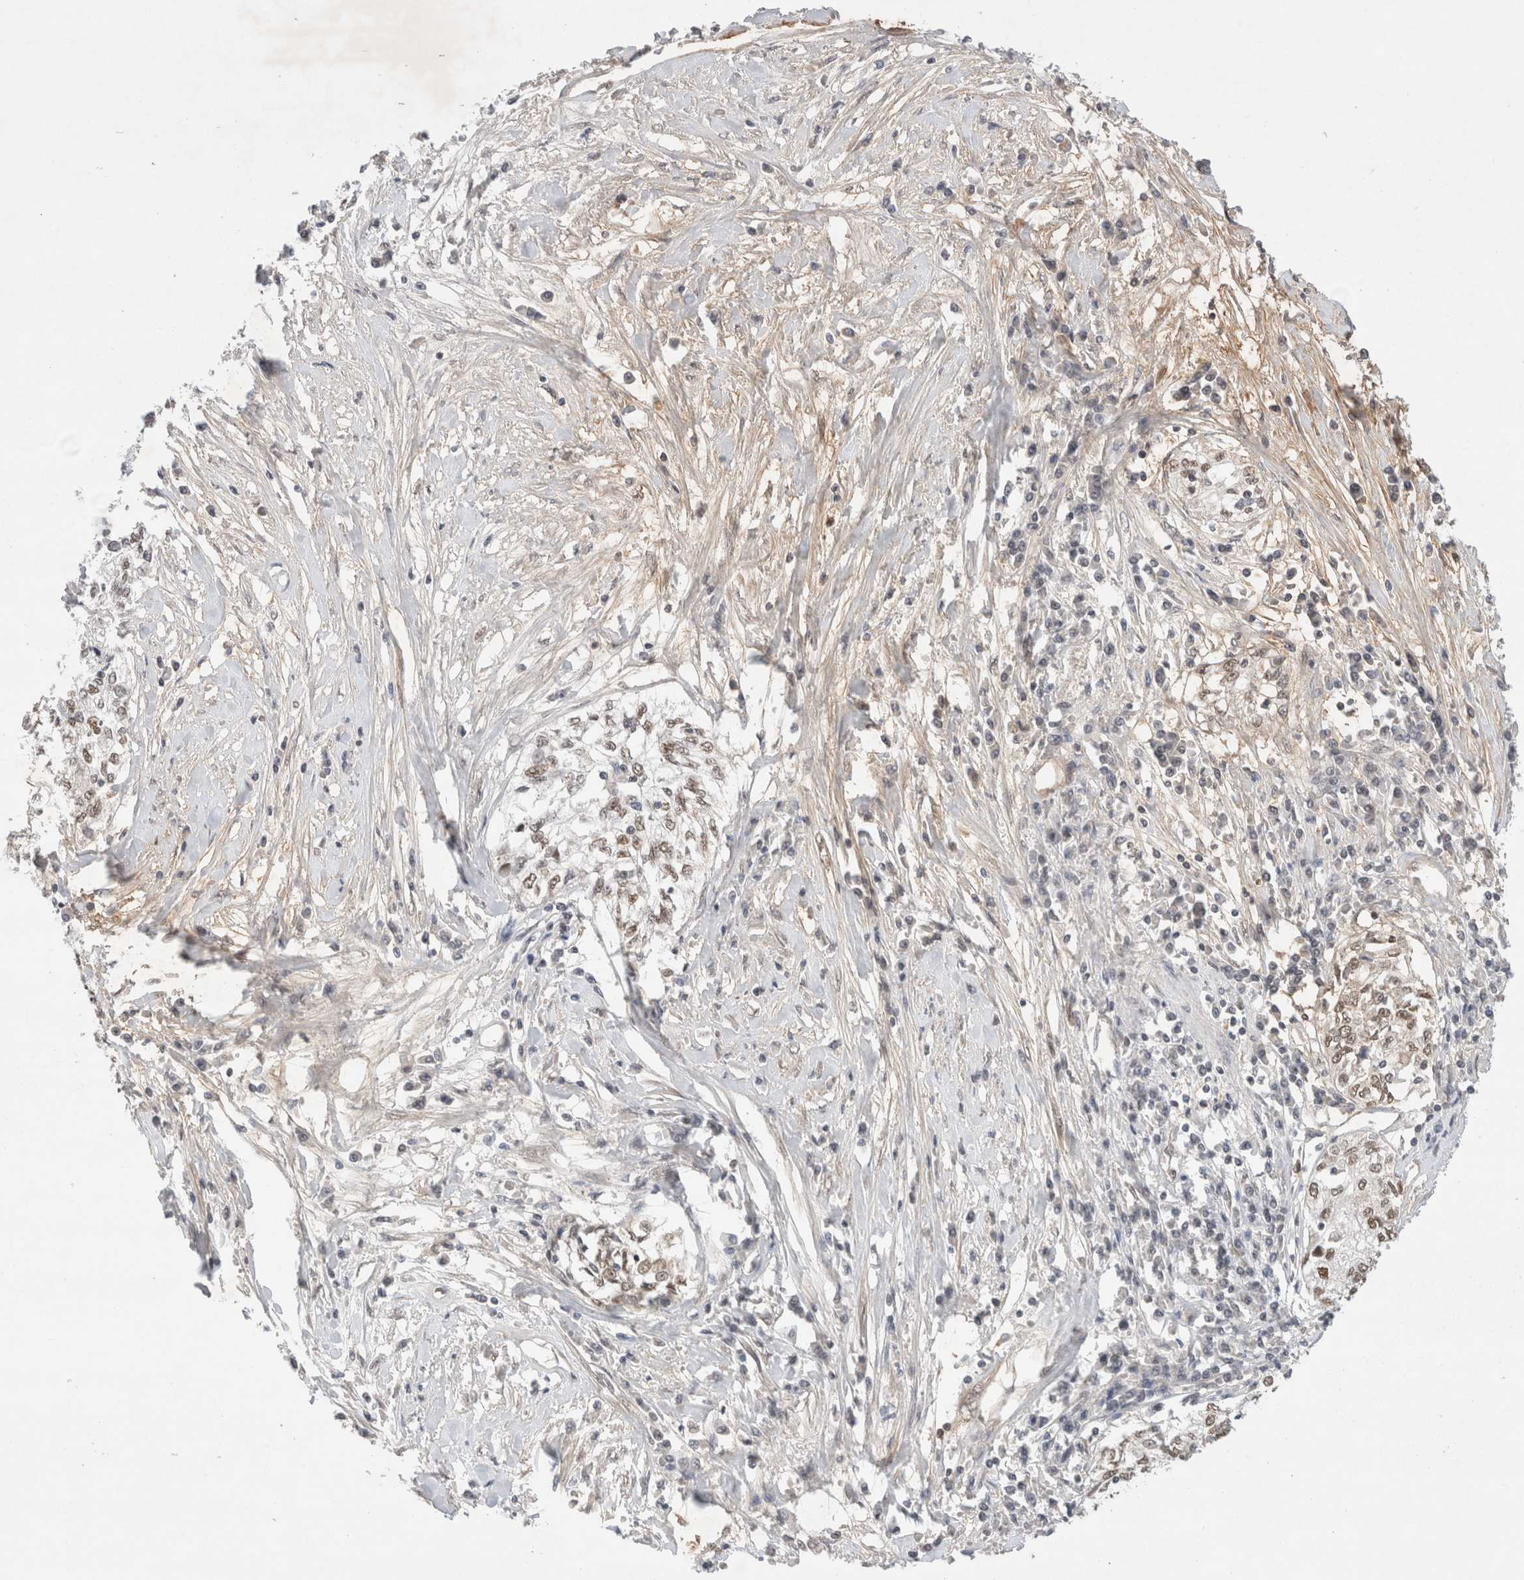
{"staining": {"intensity": "moderate", "quantity": "25%-75%", "location": "nuclear"}, "tissue": "cervical cancer", "cell_type": "Tumor cells", "image_type": "cancer", "snomed": [{"axis": "morphology", "description": "Squamous cell carcinoma, NOS"}, {"axis": "topography", "description": "Cervix"}], "caption": "Immunohistochemical staining of cervical cancer demonstrates medium levels of moderate nuclear positivity in approximately 25%-75% of tumor cells. Immunohistochemistry stains the protein of interest in brown and the nuclei are stained blue.", "gene": "GTF2I", "patient": {"sex": "female", "age": 57}}